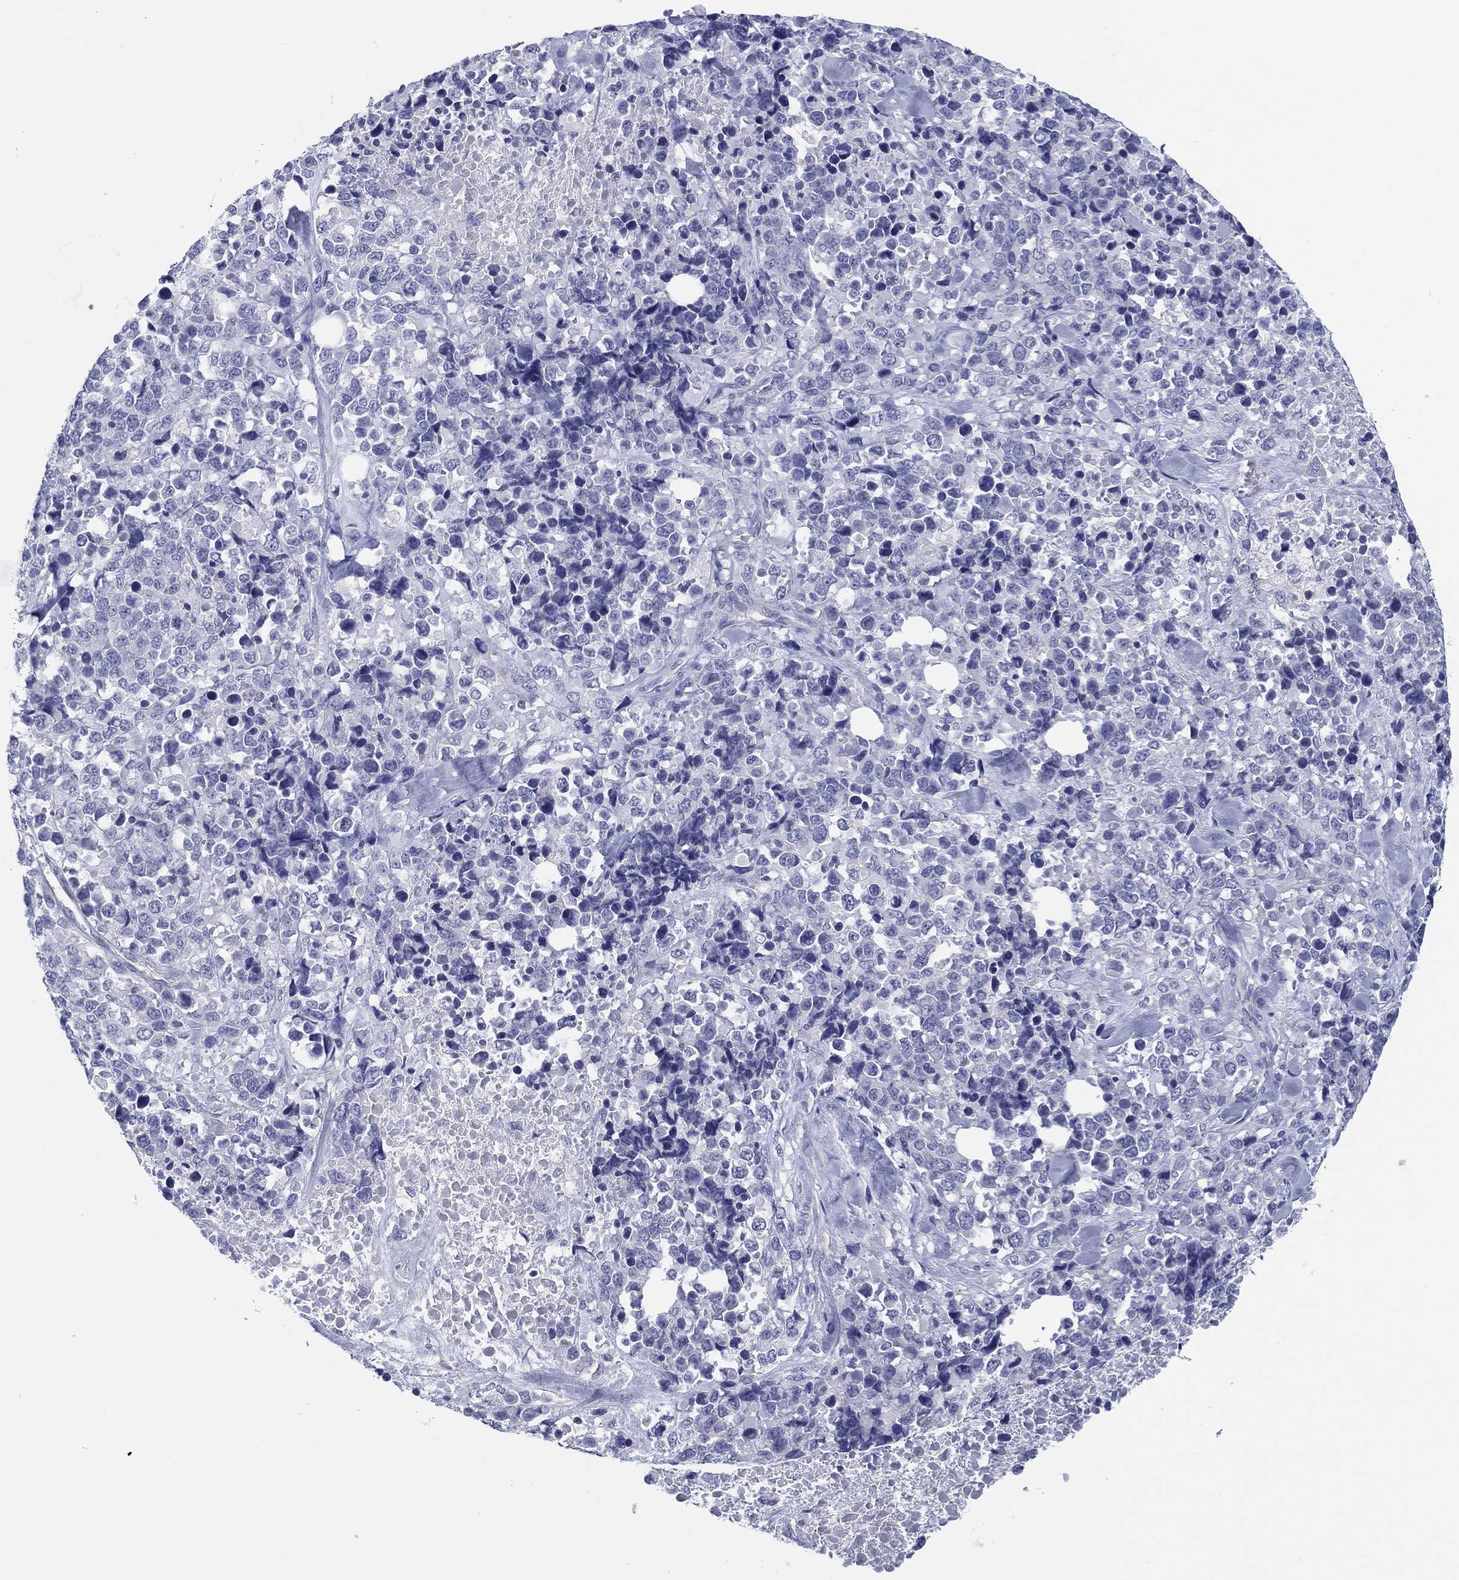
{"staining": {"intensity": "negative", "quantity": "none", "location": "none"}, "tissue": "melanoma", "cell_type": "Tumor cells", "image_type": "cancer", "snomed": [{"axis": "morphology", "description": "Malignant melanoma, Metastatic site"}, {"axis": "topography", "description": "Skin"}], "caption": "Immunohistochemical staining of human malignant melanoma (metastatic site) reveals no significant expression in tumor cells.", "gene": "CRYGD", "patient": {"sex": "male", "age": 84}}